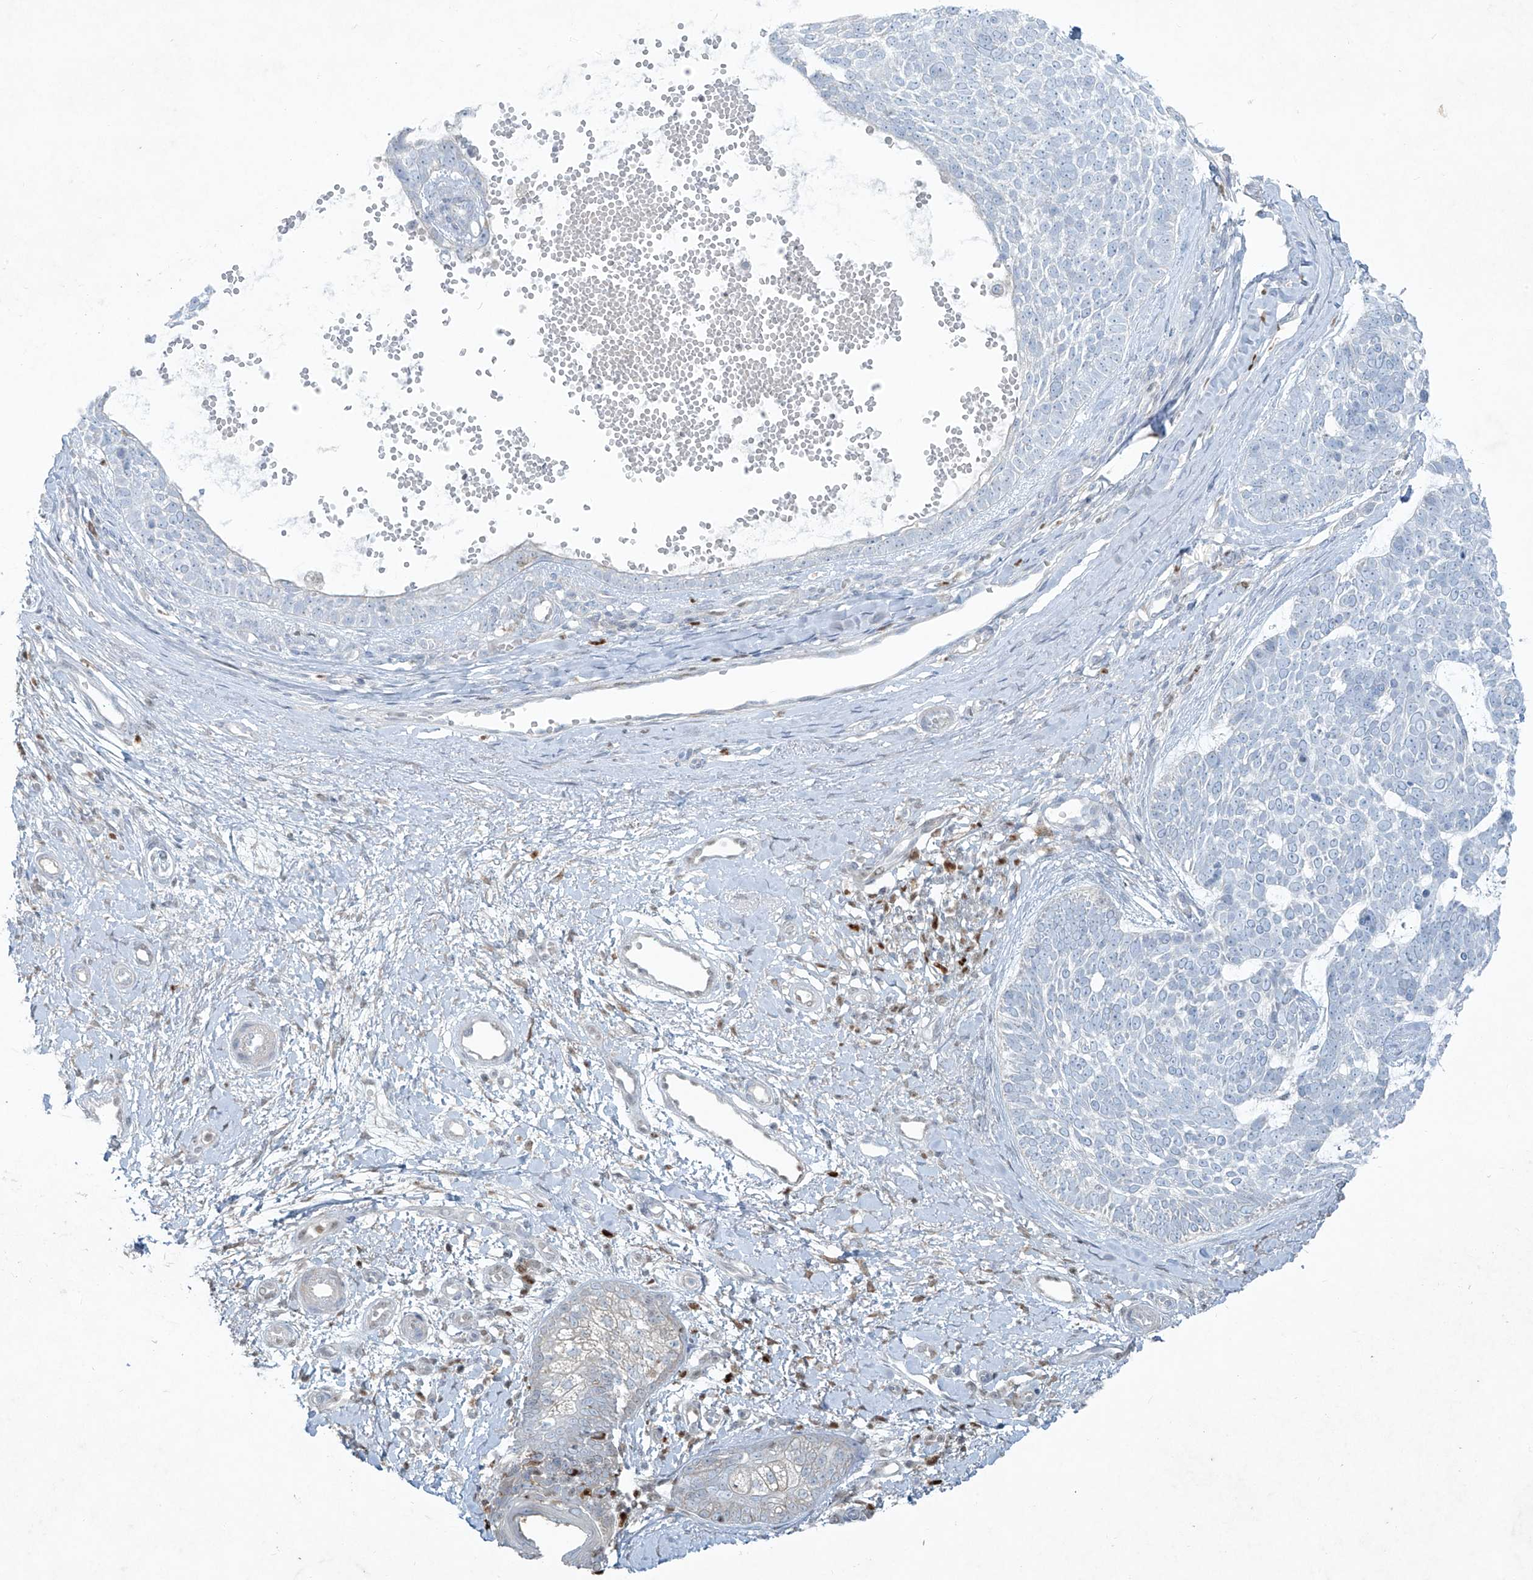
{"staining": {"intensity": "negative", "quantity": "none", "location": "none"}, "tissue": "skin cancer", "cell_type": "Tumor cells", "image_type": "cancer", "snomed": [{"axis": "morphology", "description": "Basal cell carcinoma"}, {"axis": "topography", "description": "Skin"}], "caption": "This is an IHC micrograph of human basal cell carcinoma (skin). There is no staining in tumor cells.", "gene": "TUBE1", "patient": {"sex": "female", "age": 81}}